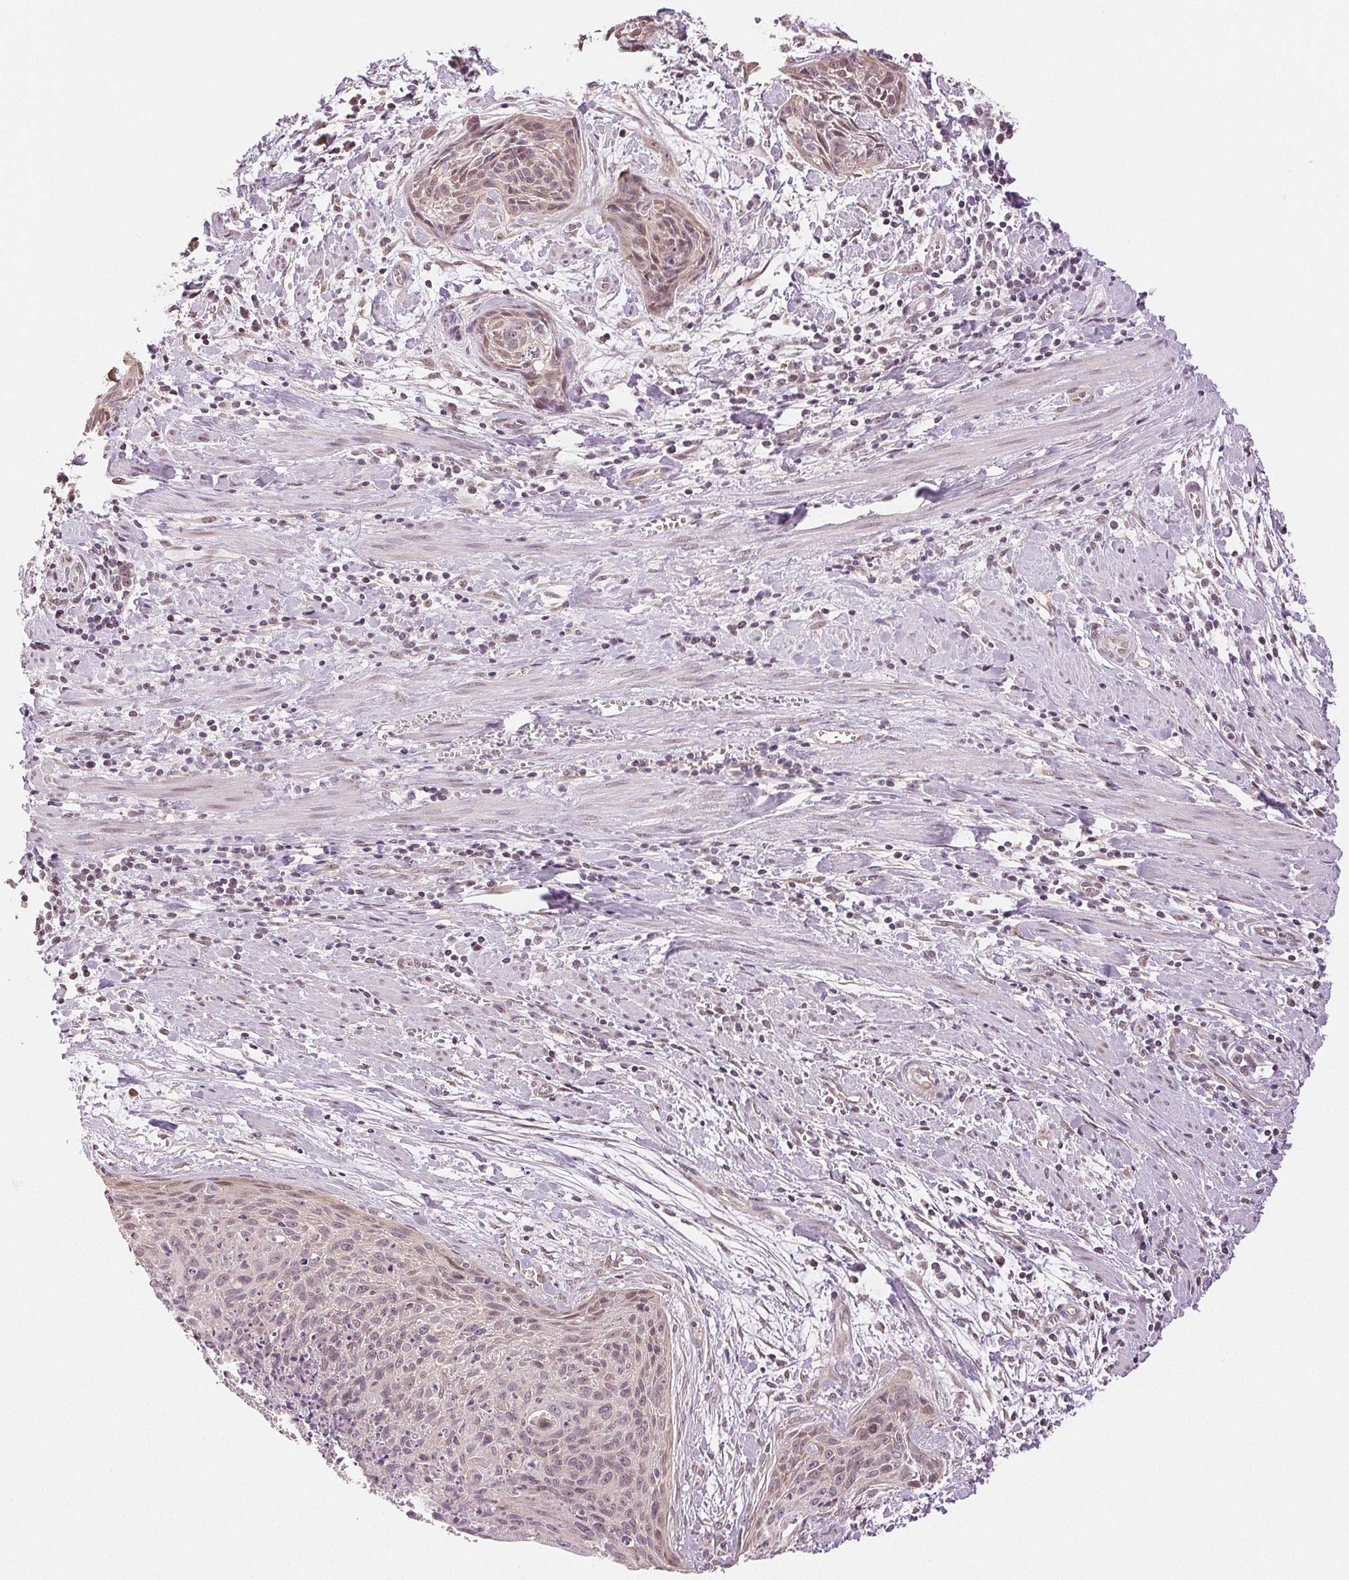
{"staining": {"intensity": "weak", "quantity": "<25%", "location": "nuclear"}, "tissue": "cervical cancer", "cell_type": "Tumor cells", "image_type": "cancer", "snomed": [{"axis": "morphology", "description": "Squamous cell carcinoma, NOS"}, {"axis": "topography", "description": "Cervix"}], "caption": "A high-resolution photomicrograph shows IHC staining of cervical cancer (squamous cell carcinoma), which demonstrates no significant staining in tumor cells. The staining is performed using DAB (3,3'-diaminobenzidine) brown chromogen with nuclei counter-stained in using hematoxylin.", "gene": "PLCB1", "patient": {"sex": "female", "age": 55}}